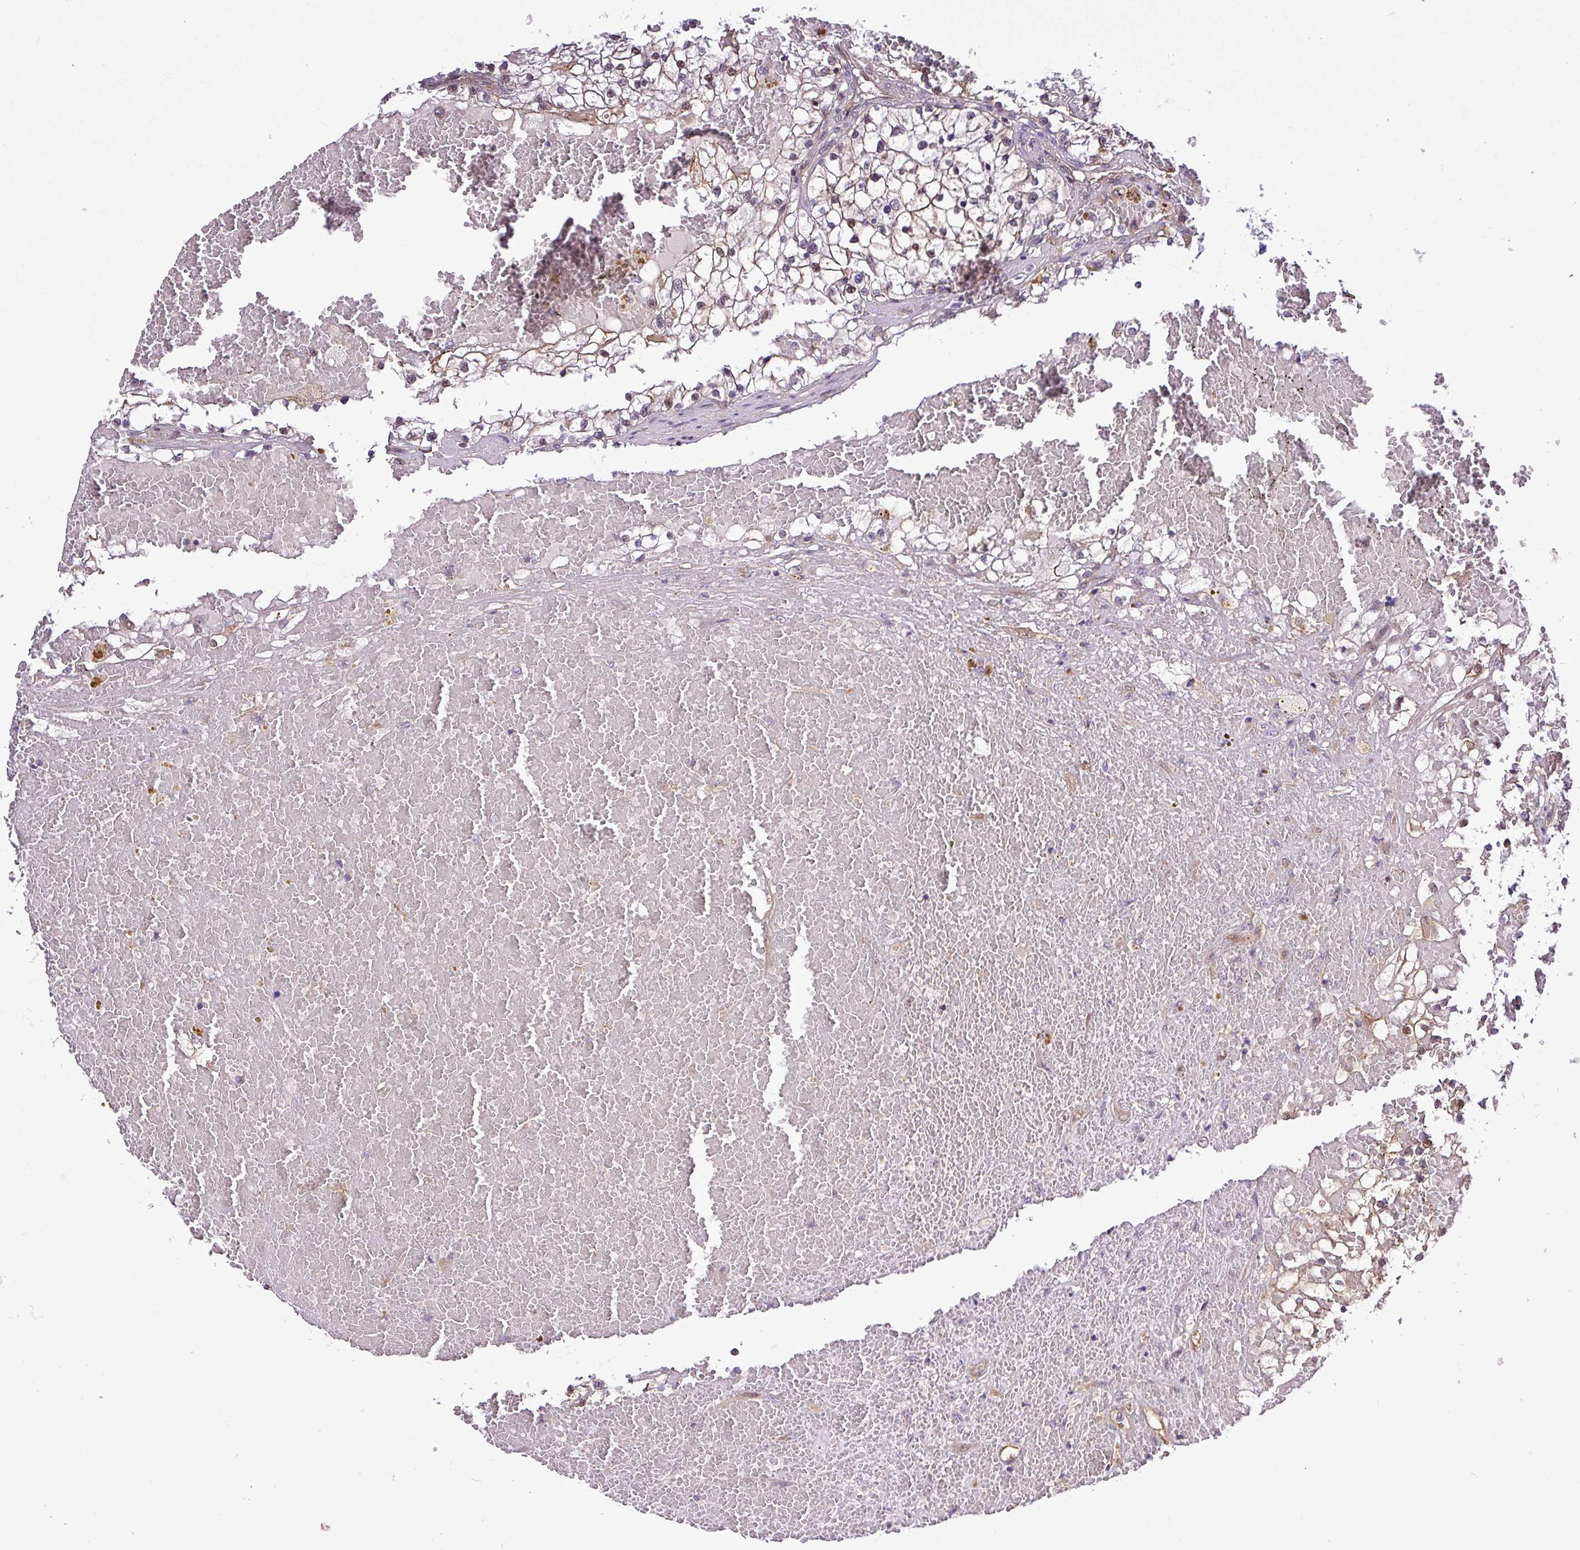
{"staining": {"intensity": "weak", "quantity": ">75%", "location": "cytoplasmic/membranous,nuclear"}, "tissue": "renal cancer", "cell_type": "Tumor cells", "image_type": "cancer", "snomed": [{"axis": "morphology", "description": "Normal tissue, NOS"}, {"axis": "morphology", "description": "Adenocarcinoma, NOS"}, {"axis": "topography", "description": "Kidney"}], "caption": "Tumor cells demonstrate weak cytoplasmic/membranous and nuclear staining in approximately >75% of cells in renal cancer (adenocarcinoma).", "gene": "CARHSP1", "patient": {"sex": "male", "age": 68}}